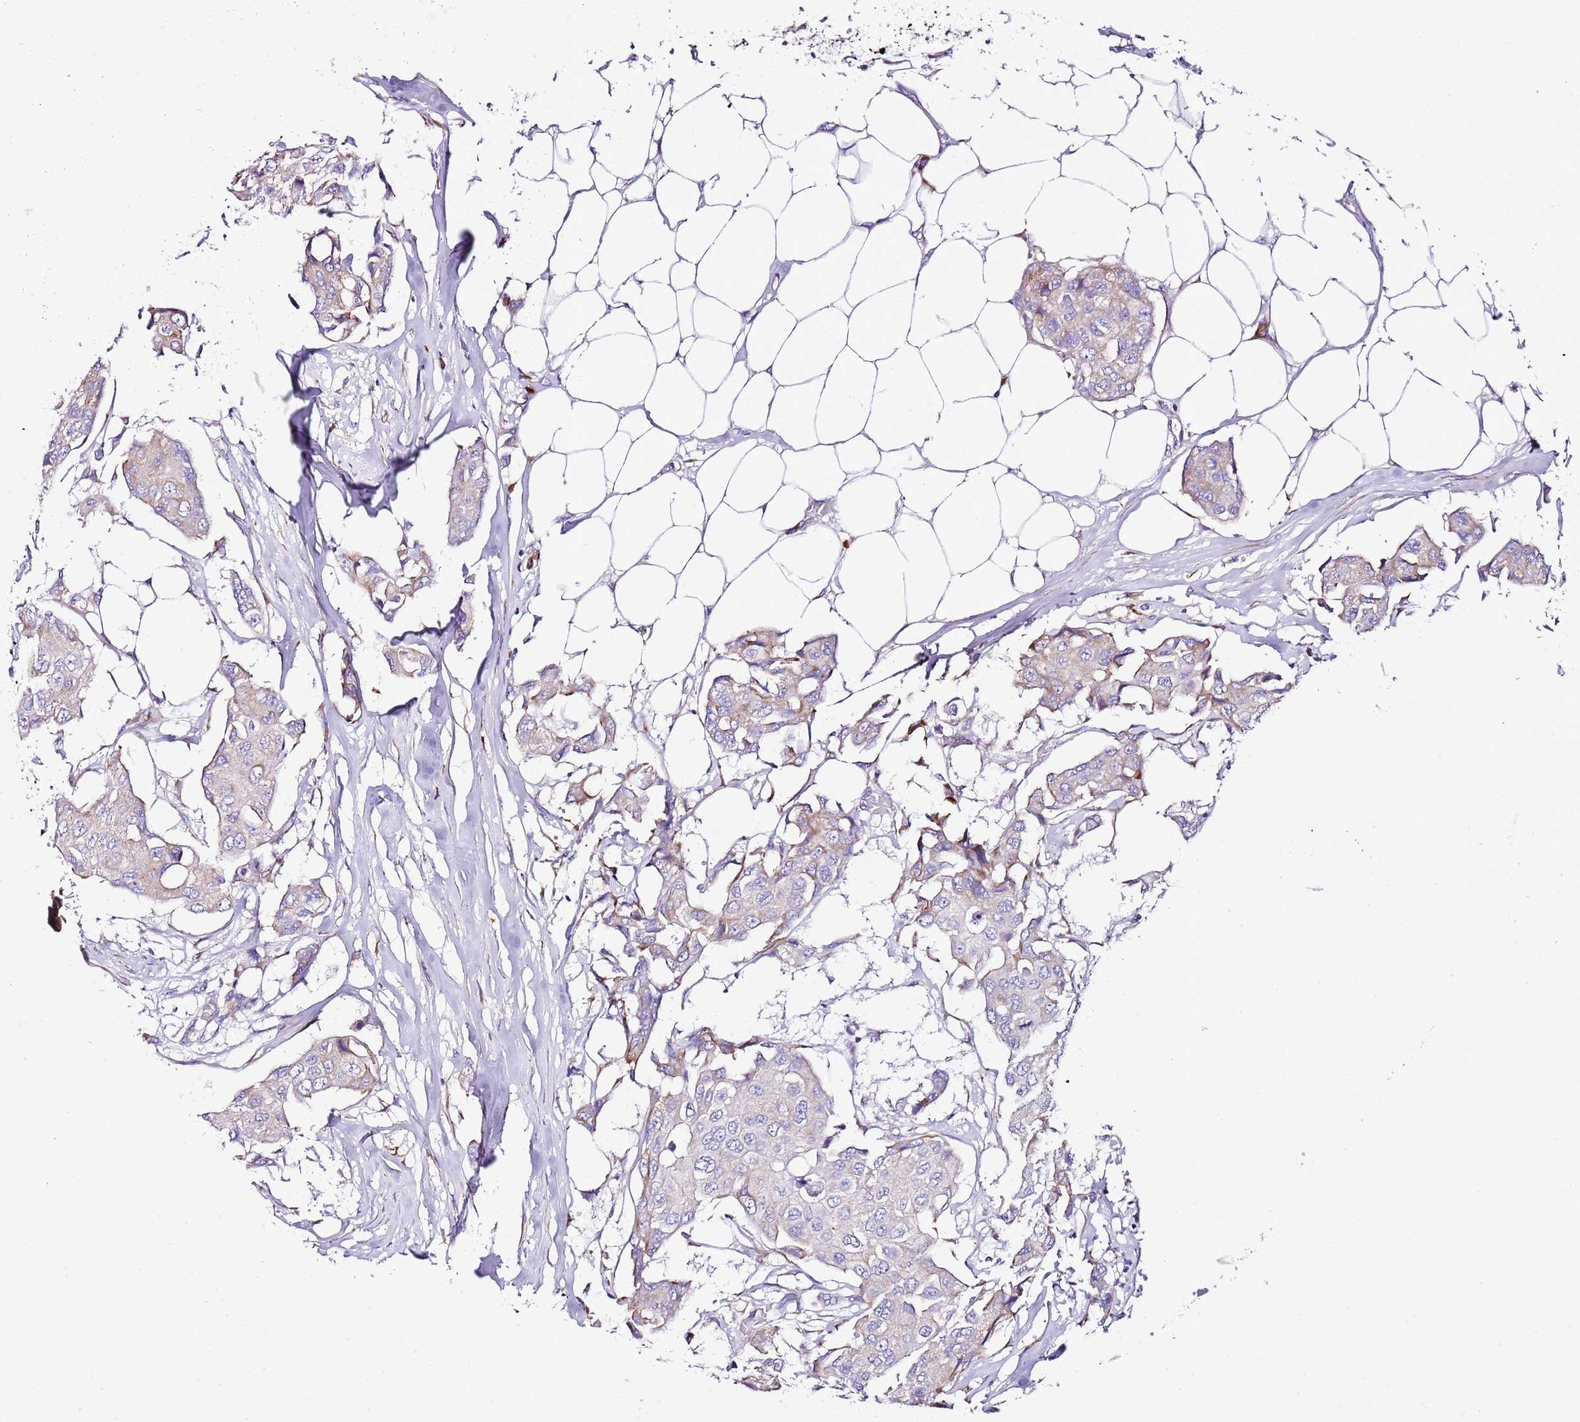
{"staining": {"intensity": "weak", "quantity": "25%-75%", "location": "cytoplasmic/membranous"}, "tissue": "breast cancer", "cell_type": "Tumor cells", "image_type": "cancer", "snomed": [{"axis": "morphology", "description": "Duct carcinoma"}, {"axis": "topography", "description": "Breast"}, {"axis": "topography", "description": "Lymph node"}], "caption": "An immunohistochemistry micrograph of neoplastic tissue is shown. Protein staining in brown highlights weak cytoplasmic/membranous positivity in breast invasive ductal carcinoma within tumor cells.", "gene": "RPS10", "patient": {"sex": "female", "age": 80}}